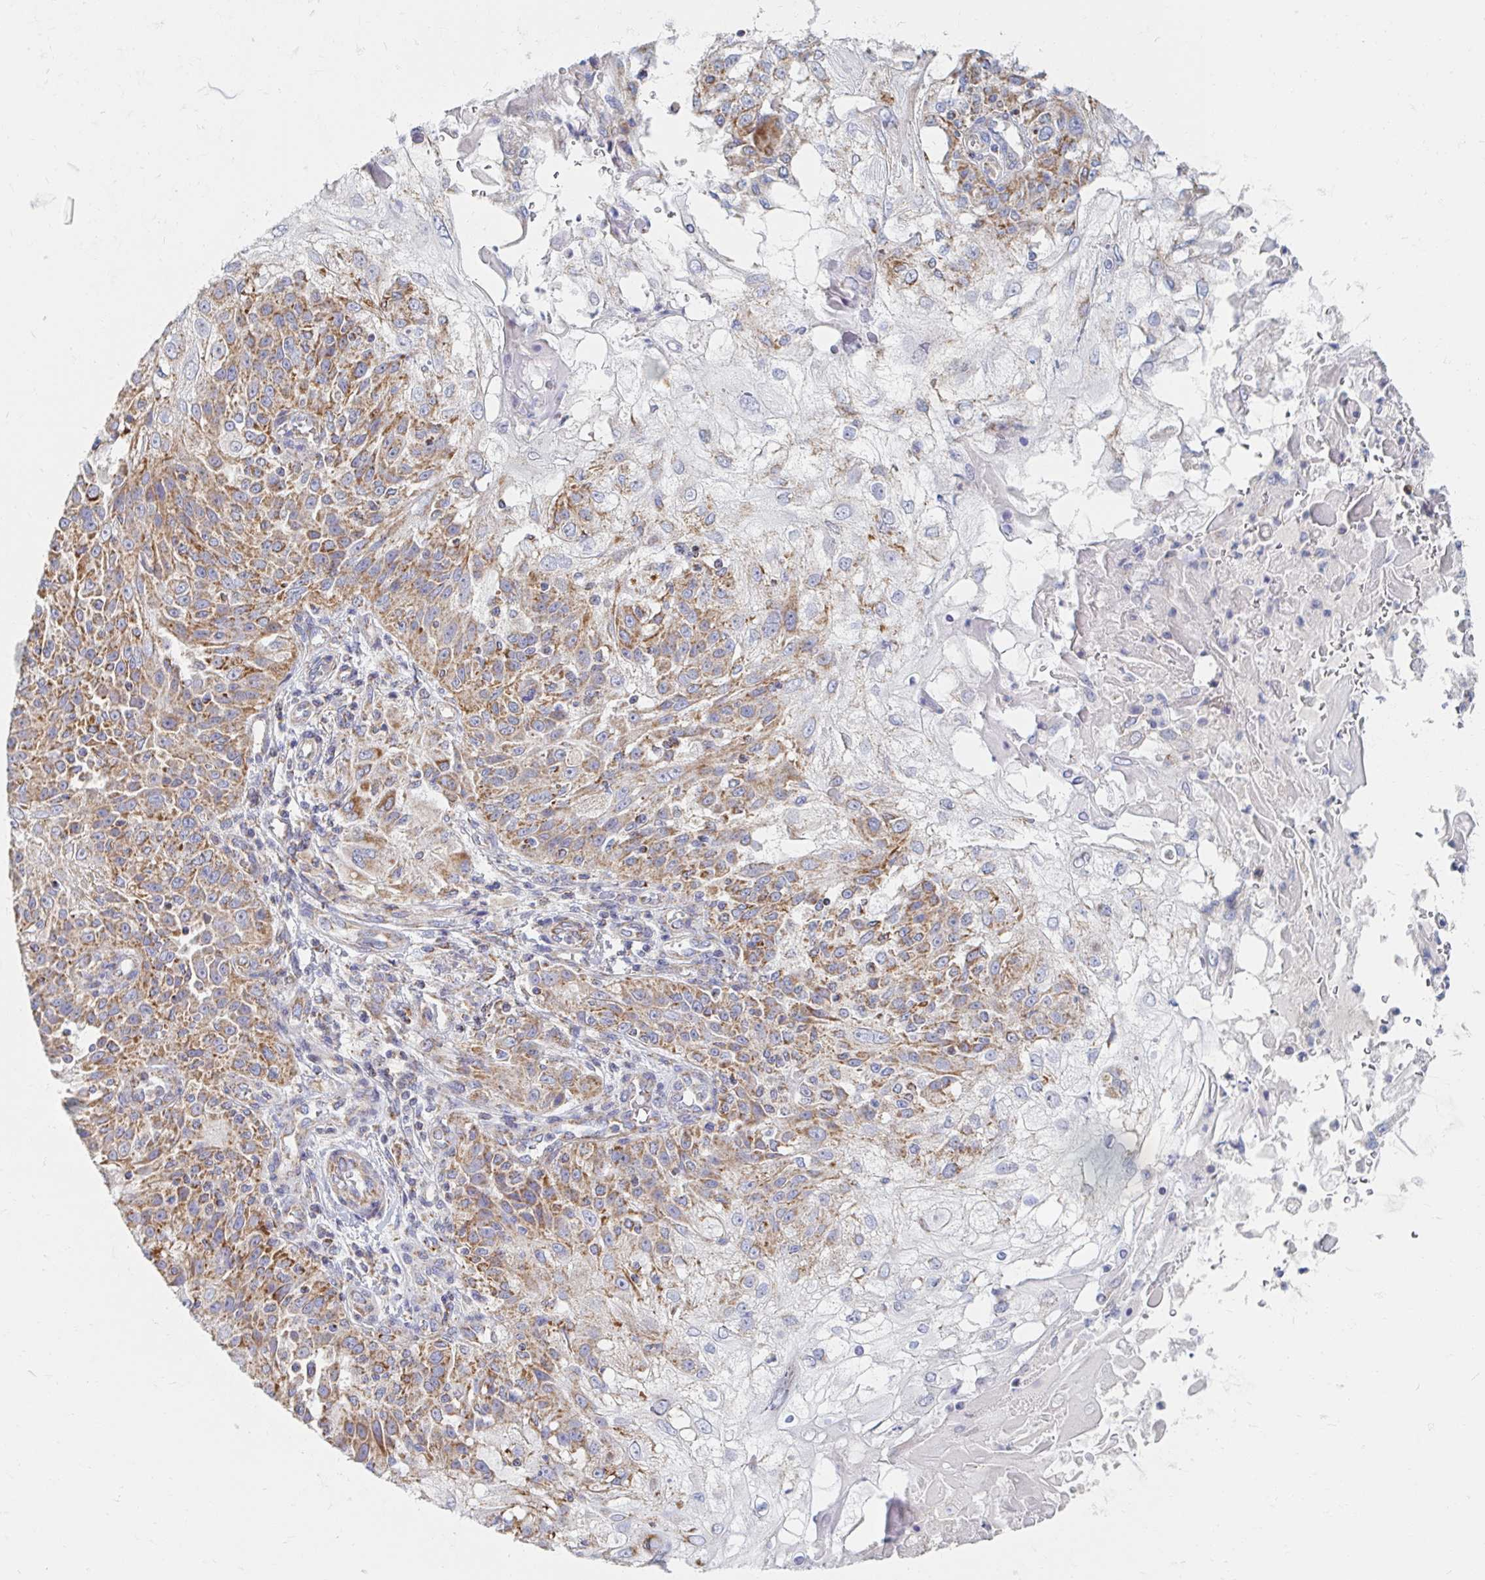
{"staining": {"intensity": "moderate", "quantity": ">75%", "location": "cytoplasmic/membranous"}, "tissue": "skin cancer", "cell_type": "Tumor cells", "image_type": "cancer", "snomed": [{"axis": "morphology", "description": "Normal tissue, NOS"}, {"axis": "morphology", "description": "Squamous cell carcinoma, NOS"}, {"axis": "topography", "description": "Skin"}], "caption": "Immunohistochemical staining of human skin squamous cell carcinoma demonstrates moderate cytoplasmic/membranous protein positivity in about >75% of tumor cells. The staining is performed using DAB brown chromogen to label protein expression. The nuclei are counter-stained blue using hematoxylin.", "gene": "MAVS", "patient": {"sex": "female", "age": 83}}